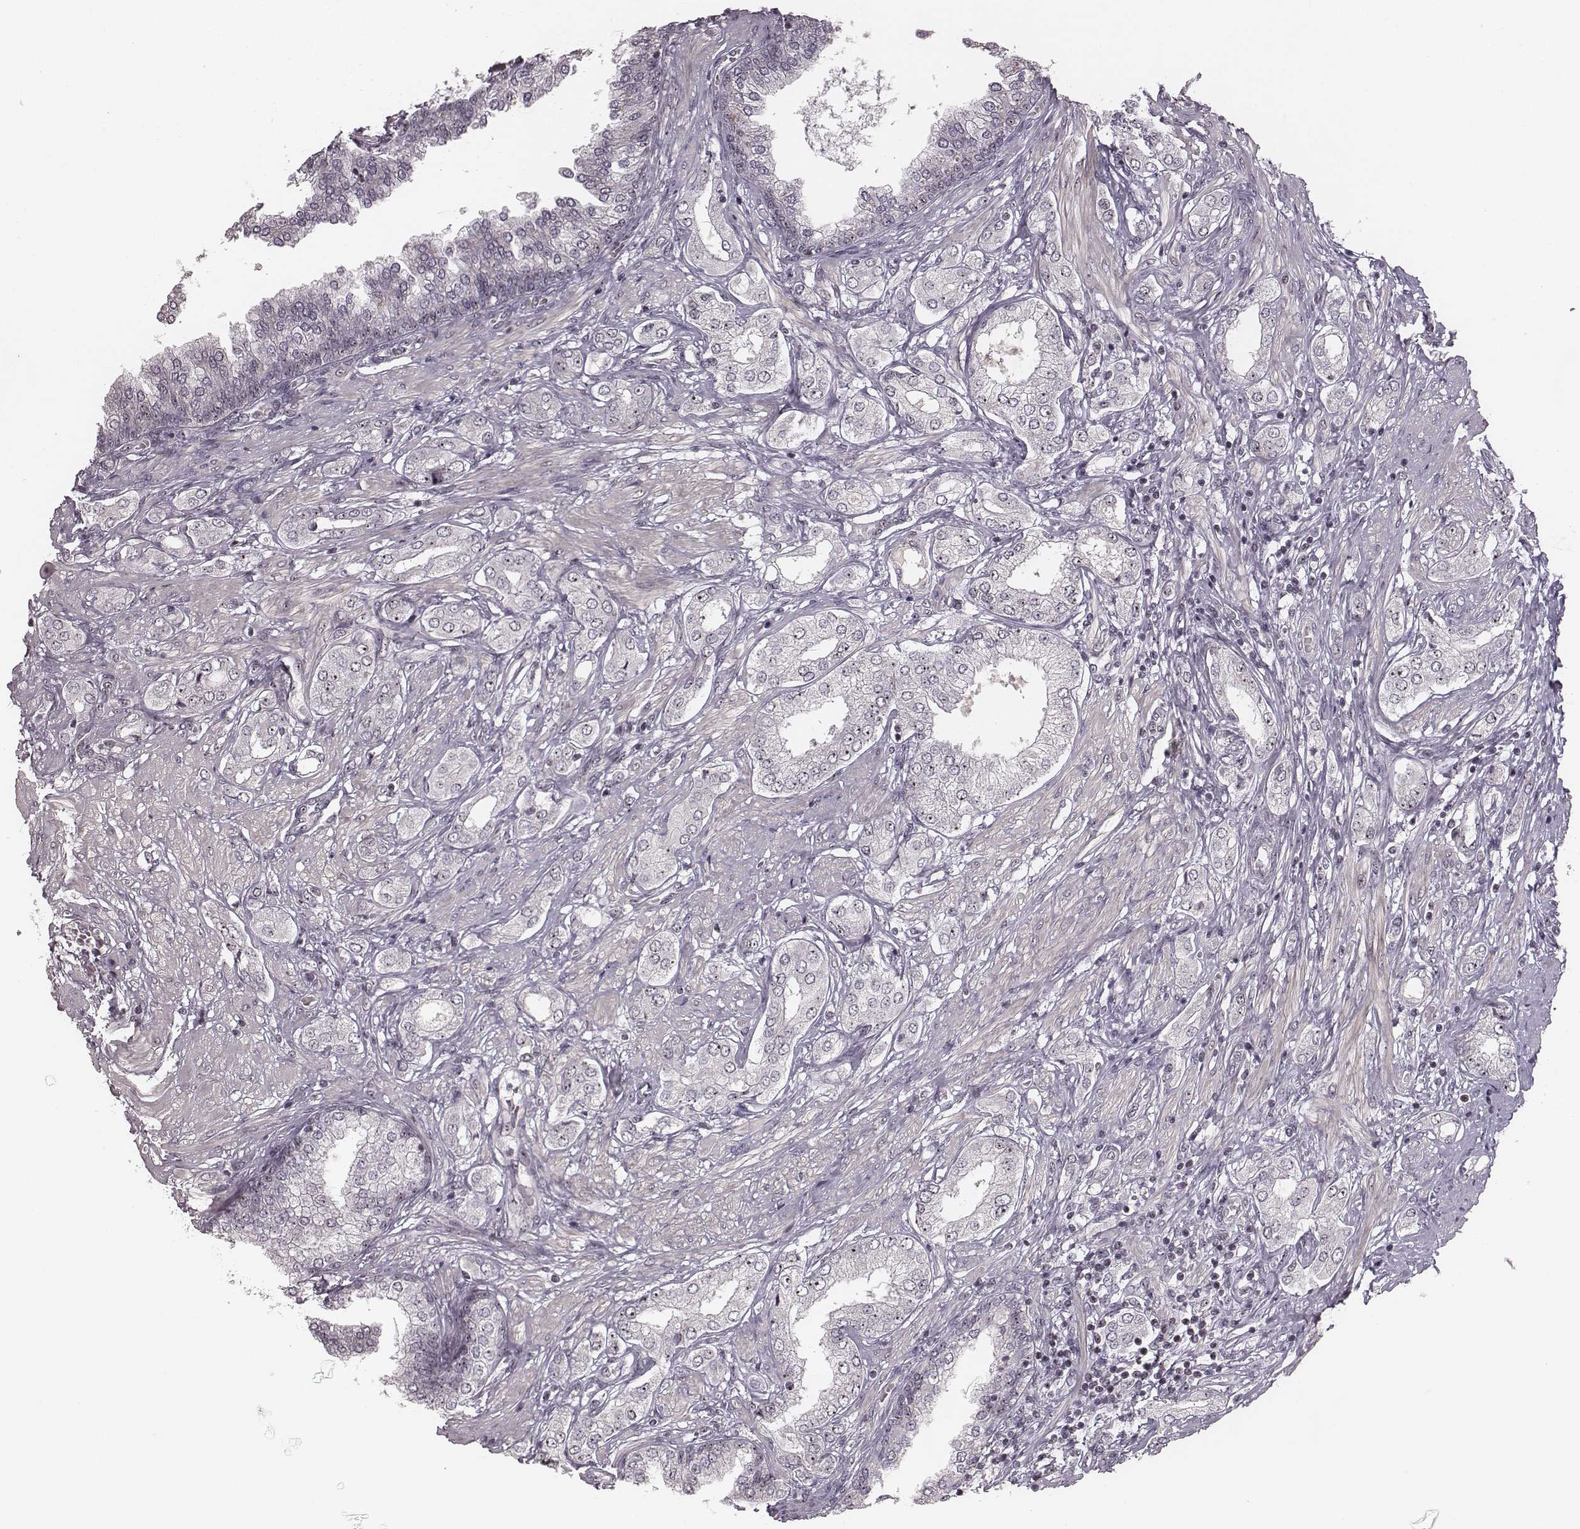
{"staining": {"intensity": "moderate", "quantity": "25%-75%", "location": "nuclear"}, "tissue": "prostate cancer", "cell_type": "Tumor cells", "image_type": "cancer", "snomed": [{"axis": "morphology", "description": "Adenocarcinoma, NOS"}, {"axis": "topography", "description": "Prostate"}], "caption": "Protein staining shows moderate nuclear staining in approximately 25%-75% of tumor cells in adenocarcinoma (prostate).", "gene": "NOP56", "patient": {"sex": "male", "age": 63}}